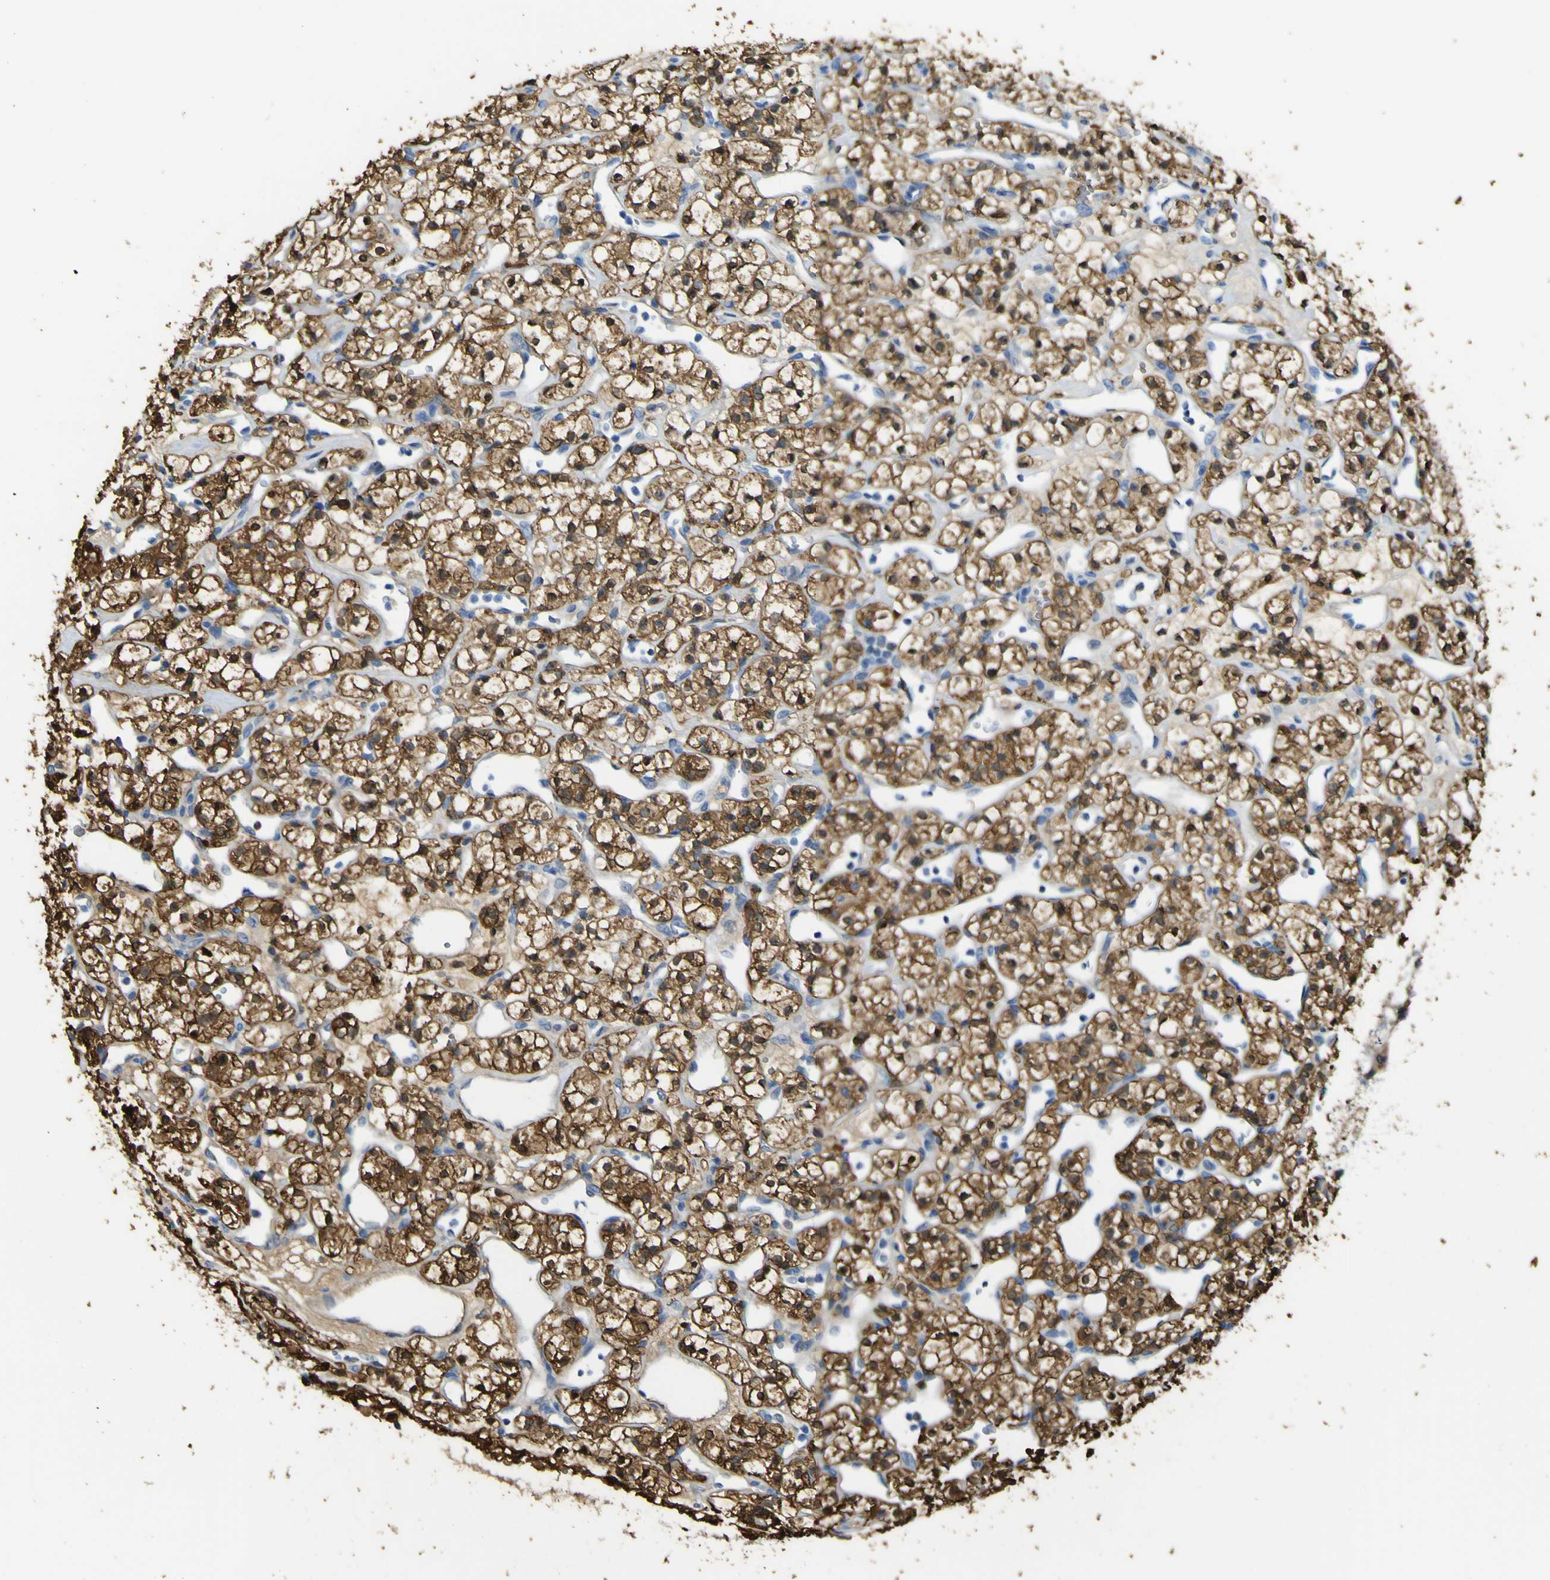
{"staining": {"intensity": "strong", "quantity": ">75%", "location": "cytoplasmic/membranous,nuclear"}, "tissue": "renal cancer", "cell_type": "Tumor cells", "image_type": "cancer", "snomed": [{"axis": "morphology", "description": "Adenocarcinoma, NOS"}, {"axis": "topography", "description": "Kidney"}], "caption": "Human renal adenocarcinoma stained with a brown dye exhibits strong cytoplasmic/membranous and nuclear positive positivity in about >75% of tumor cells.", "gene": "ABHD3", "patient": {"sex": "female", "age": 60}}